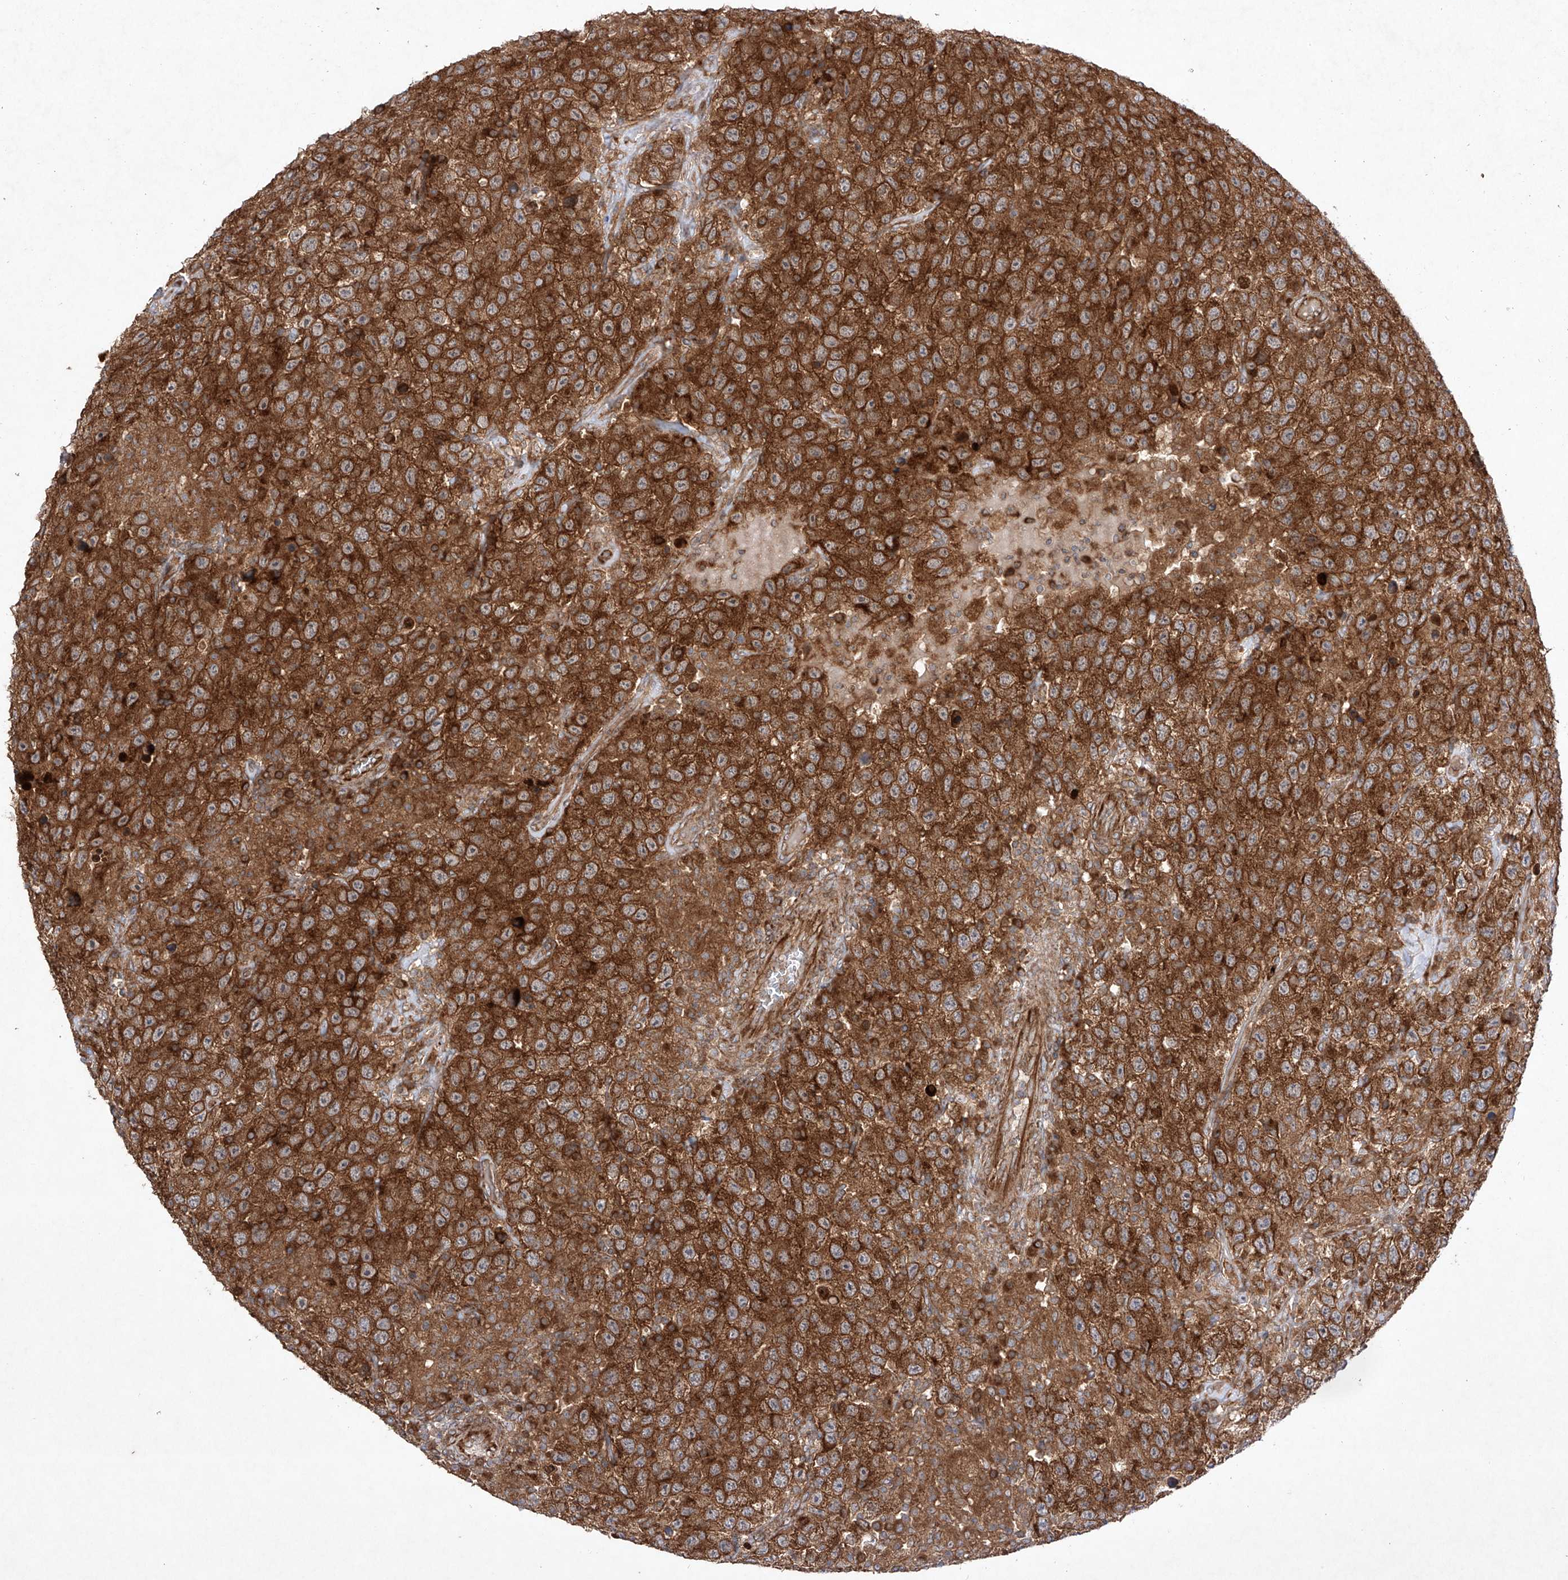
{"staining": {"intensity": "strong", "quantity": ">75%", "location": "cytoplasmic/membranous"}, "tissue": "testis cancer", "cell_type": "Tumor cells", "image_type": "cancer", "snomed": [{"axis": "morphology", "description": "Seminoma, NOS"}, {"axis": "topography", "description": "Testis"}], "caption": "IHC (DAB (3,3'-diaminobenzidine)) staining of testis cancer reveals strong cytoplasmic/membranous protein expression in approximately >75% of tumor cells. (brown staining indicates protein expression, while blue staining denotes nuclei).", "gene": "YKT6", "patient": {"sex": "male", "age": 41}}